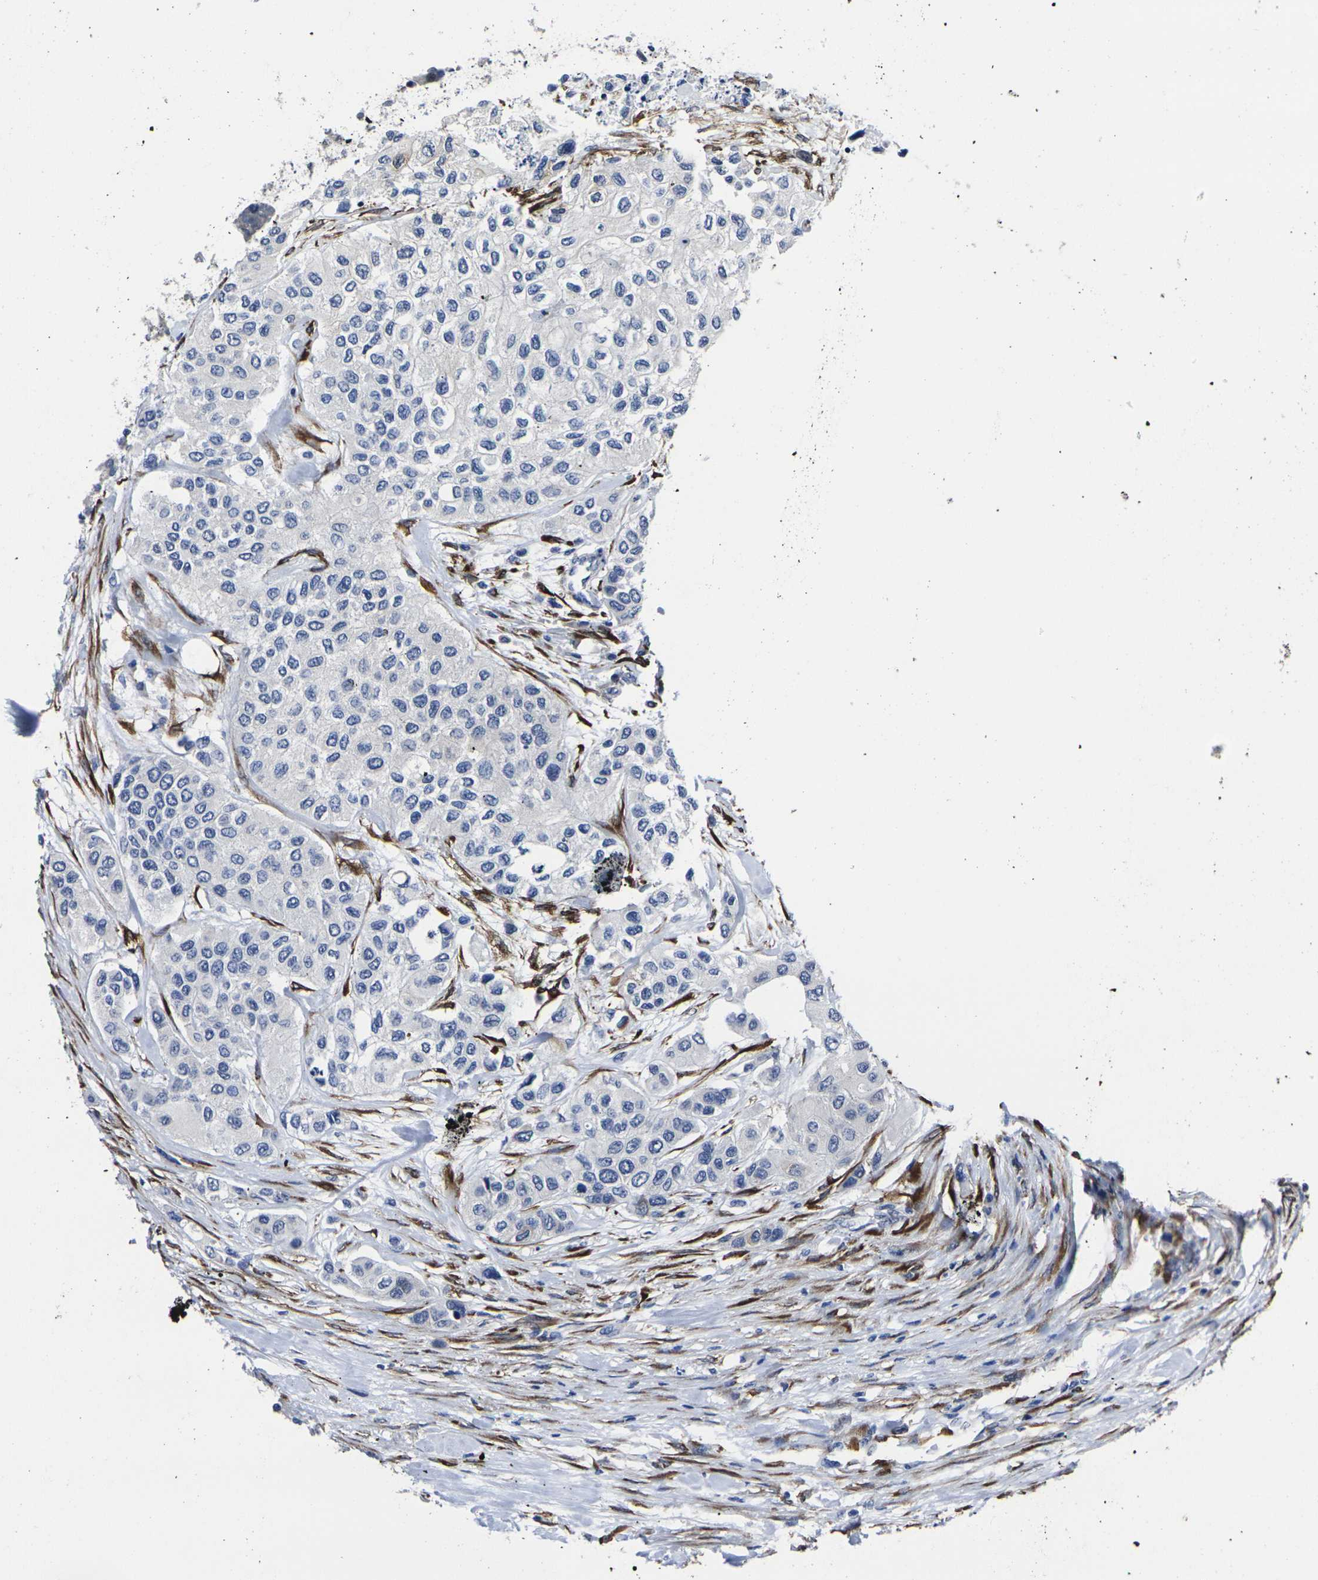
{"staining": {"intensity": "negative", "quantity": "none", "location": "none"}, "tissue": "urothelial cancer", "cell_type": "Tumor cells", "image_type": "cancer", "snomed": [{"axis": "morphology", "description": "Urothelial carcinoma, High grade"}, {"axis": "topography", "description": "Urinary bladder"}], "caption": "Urothelial carcinoma (high-grade) was stained to show a protein in brown. There is no significant expression in tumor cells.", "gene": "CYP2C8", "patient": {"sex": "female", "age": 56}}